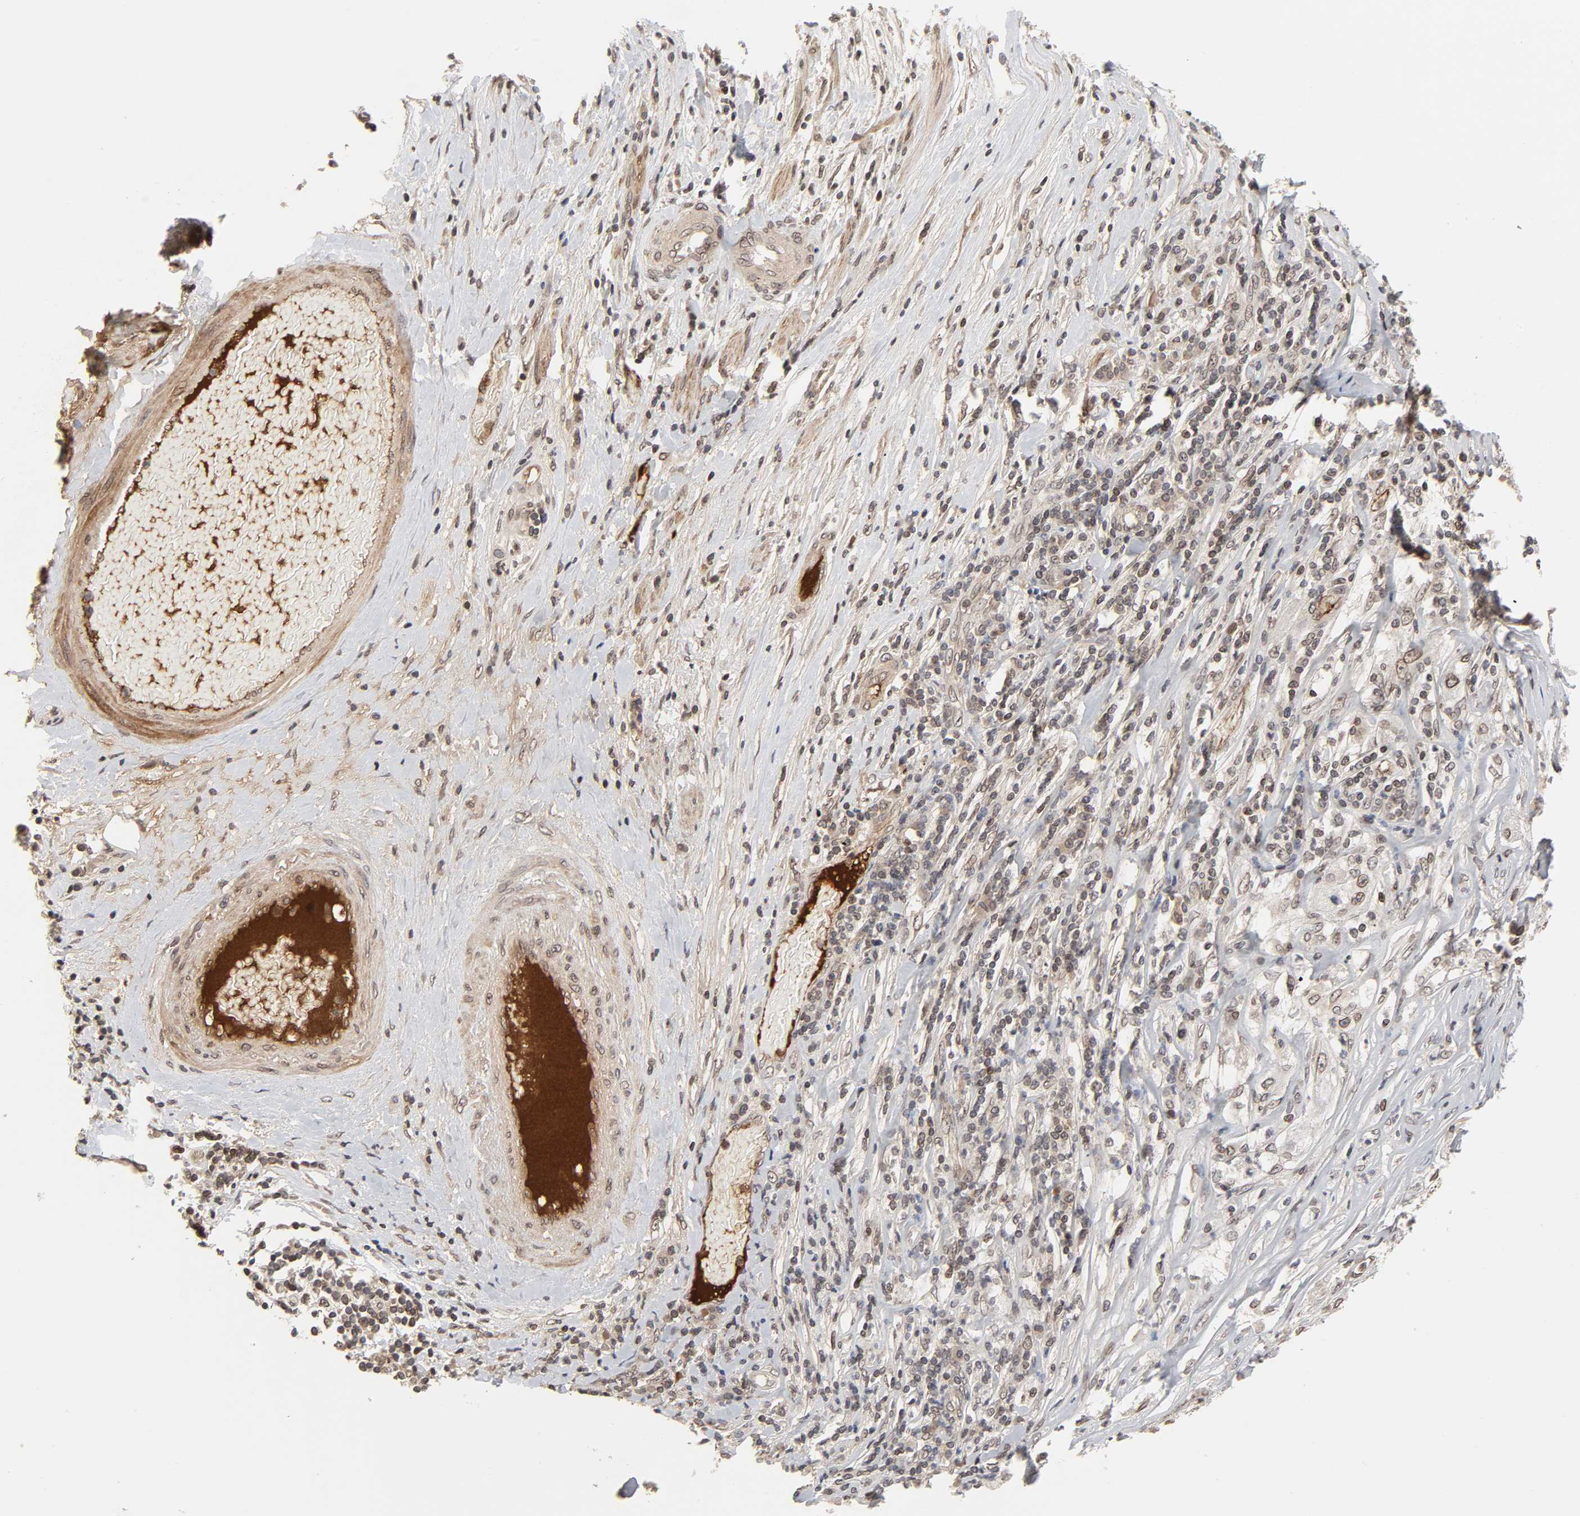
{"staining": {"intensity": "moderate", "quantity": ">75%", "location": "cytoplasmic/membranous,nuclear"}, "tissue": "lung cancer", "cell_type": "Tumor cells", "image_type": "cancer", "snomed": [{"axis": "morphology", "description": "Inflammation, NOS"}, {"axis": "morphology", "description": "Squamous cell carcinoma, NOS"}, {"axis": "topography", "description": "Lymph node"}, {"axis": "topography", "description": "Soft tissue"}, {"axis": "topography", "description": "Lung"}], "caption": "Protein expression analysis of human lung cancer reveals moderate cytoplasmic/membranous and nuclear expression in about >75% of tumor cells.", "gene": "CPN2", "patient": {"sex": "male", "age": 66}}